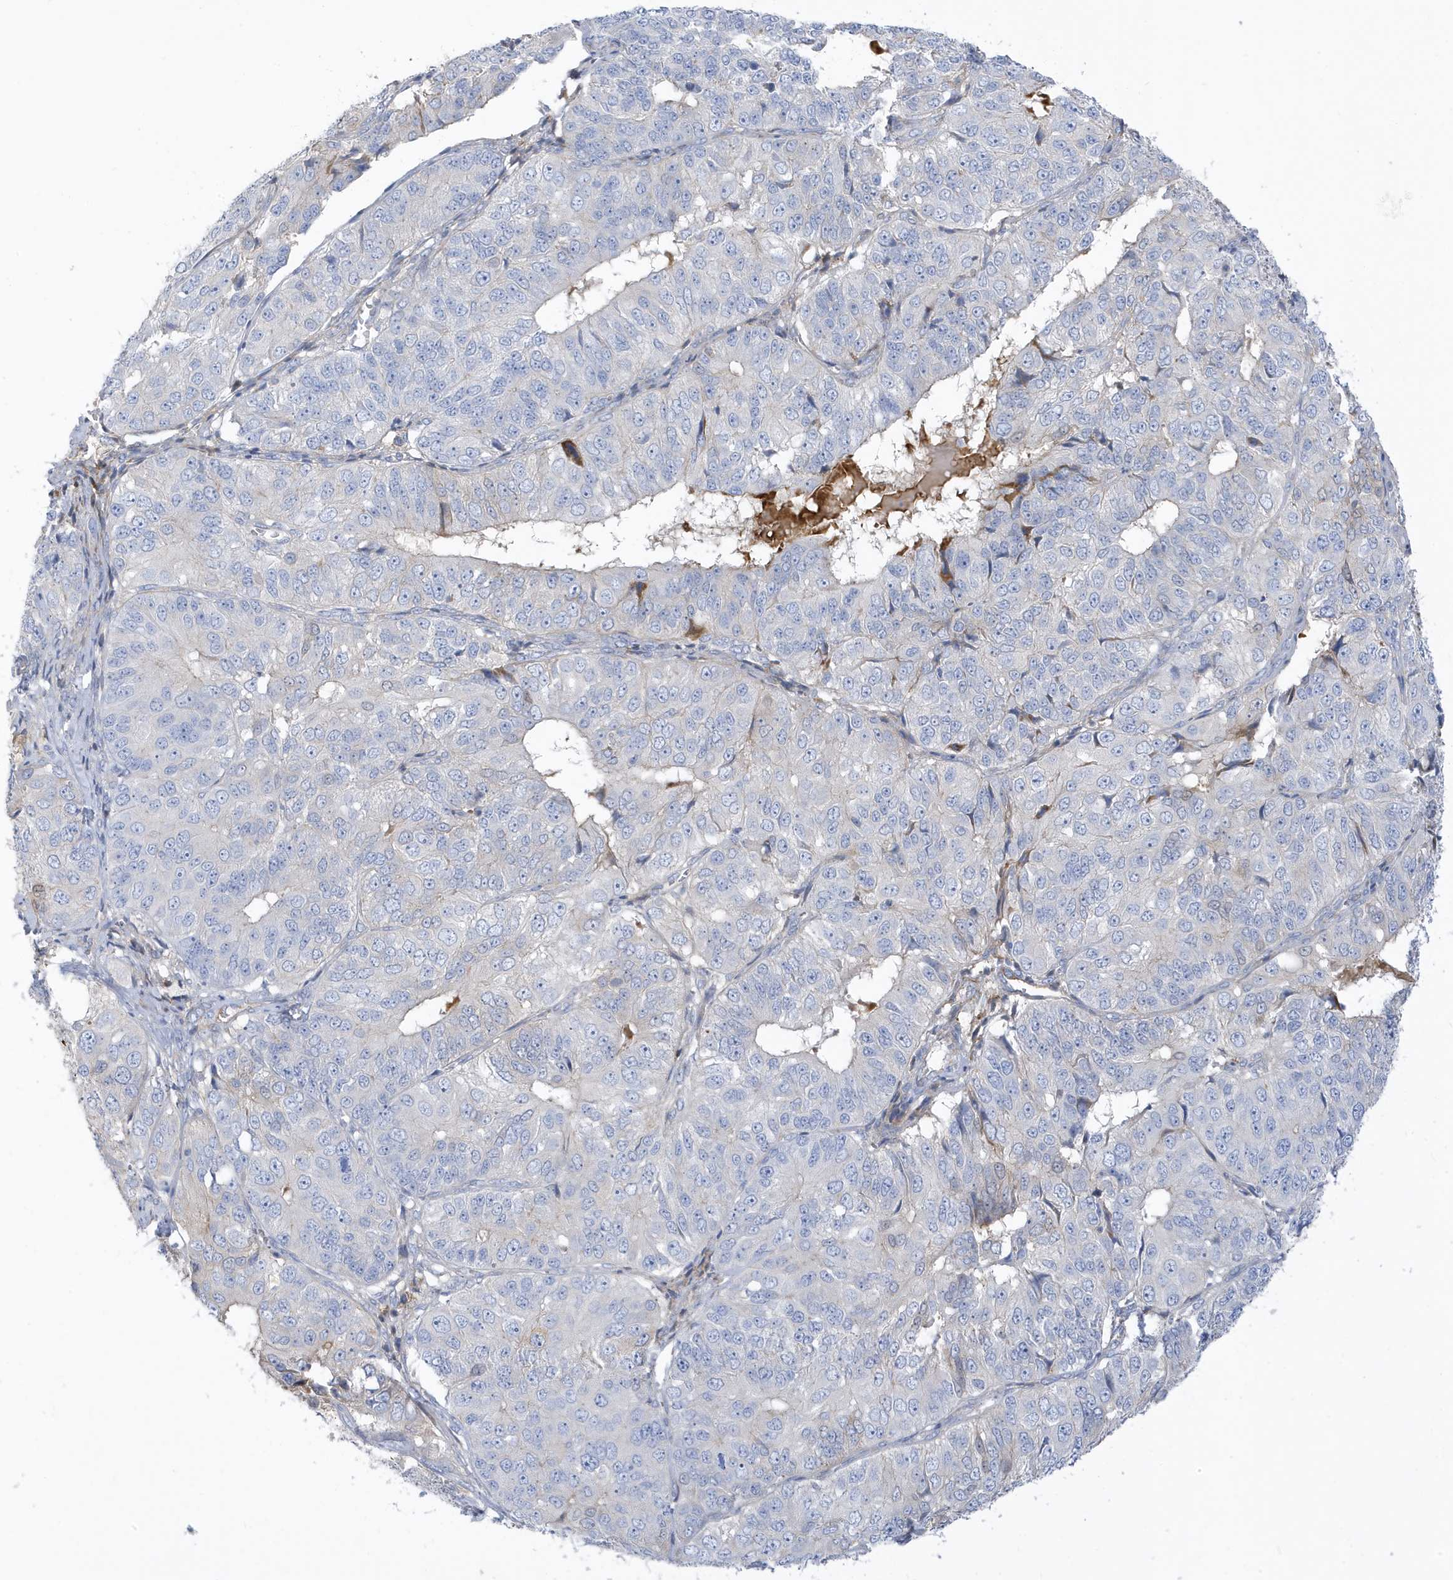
{"staining": {"intensity": "weak", "quantity": "<25%", "location": "cytoplasmic/membranous"}, "tissue": "ovarian cancer", "cell_type": "Tumor cells", "image_type": "cancer", "snomed": [{"axis": "morphology", "description": "Carcinoma, endometroid"}, {"axis": "topography", "description": "Ovary"}], "caption": "Tumor cells are negative for protein expression in human endometroid carcinoma (ovarian).", "gene": "ATP13A5", "patient": {"sex": "female", "age": 51}}